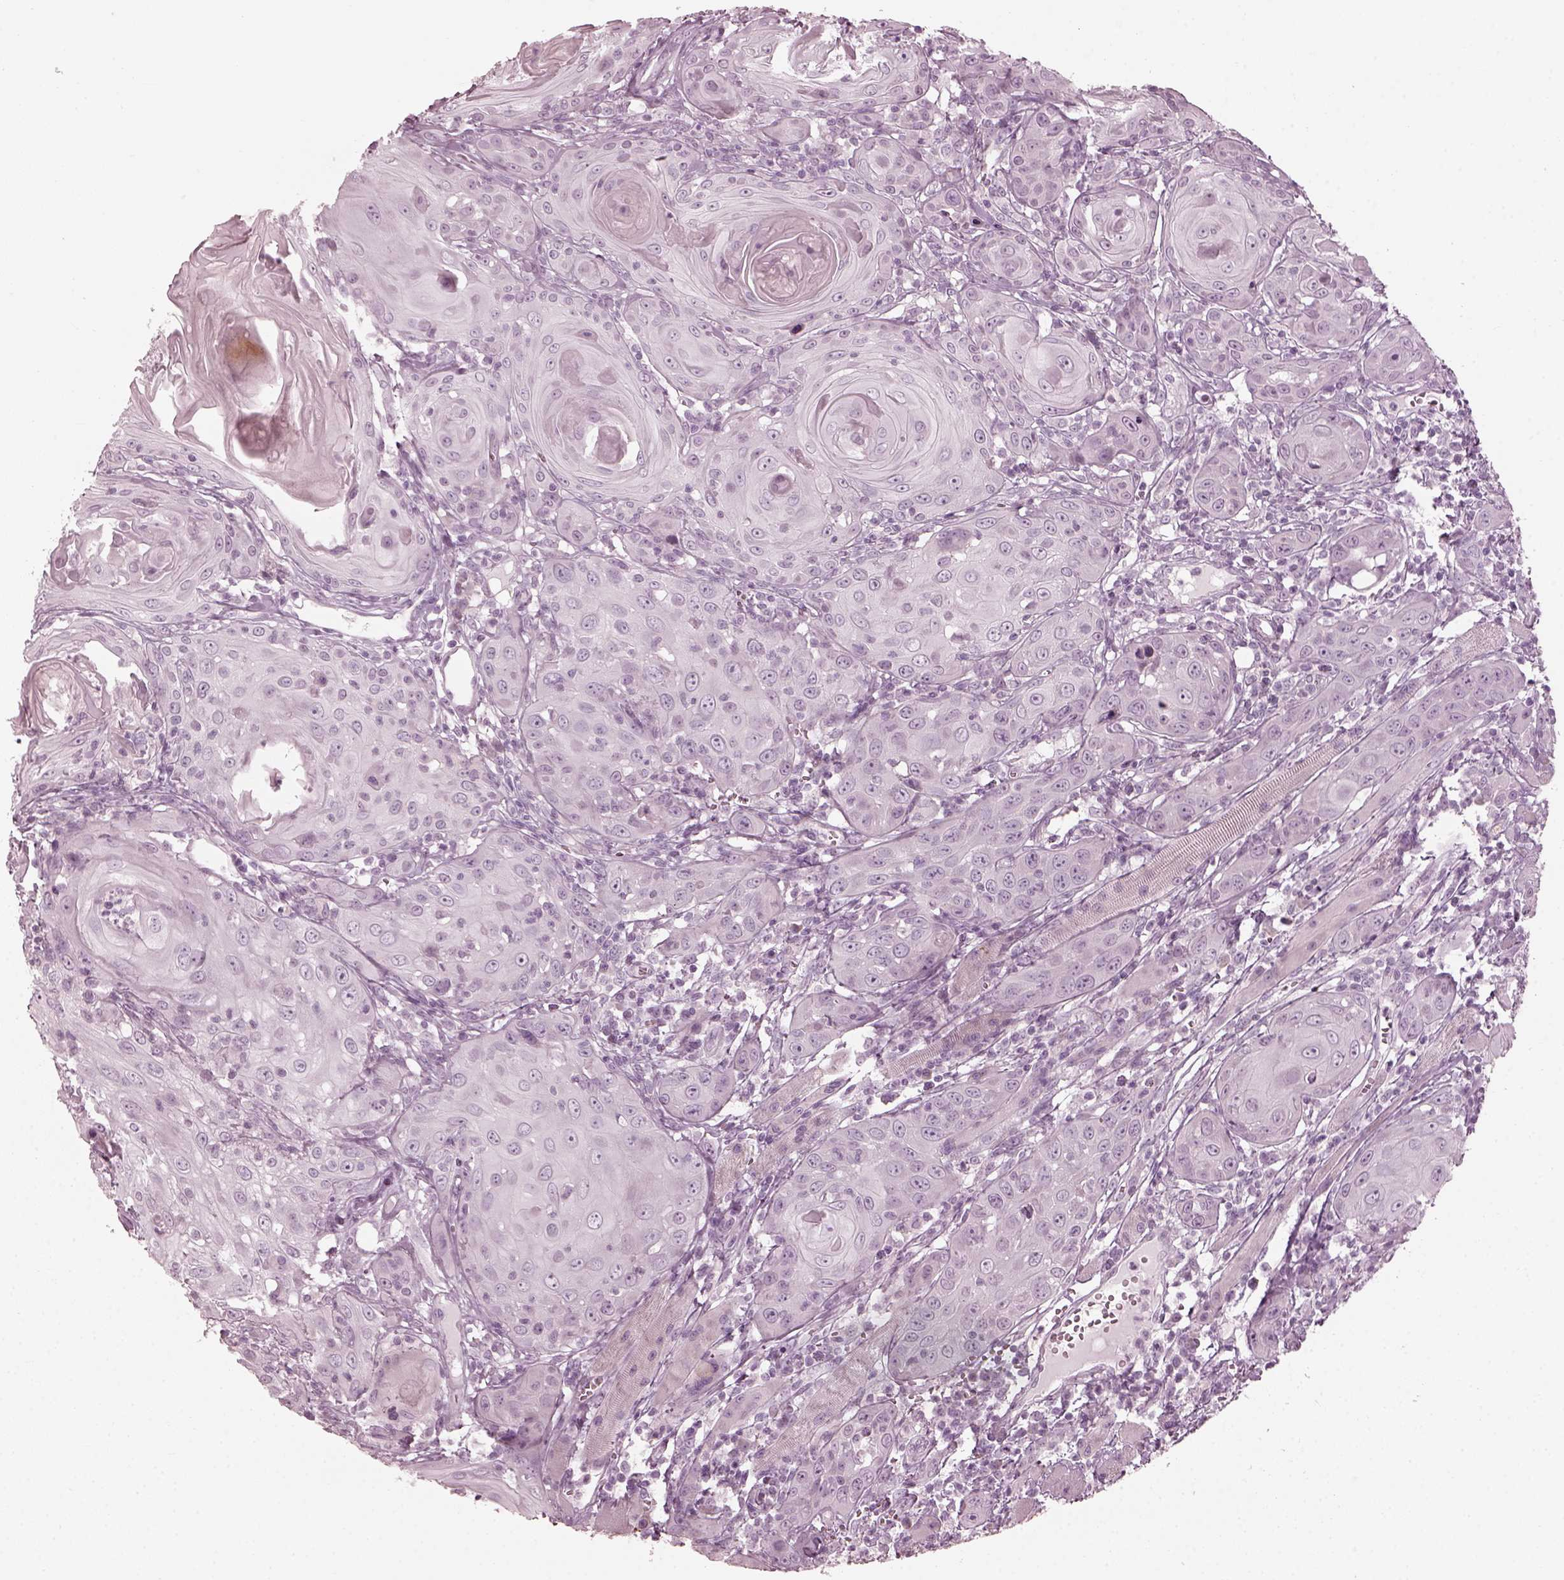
{"staining": {"intensity": "negative", "quantity": "none", "location": "none"}, "tissue": "head and neck cancer", "cell_type": "Tumor cells", "image_type": "cancer", "snomed": [{"axis": "morphology", "description": "Squamous cell carcinoma, NOS"}, {"axis": "topography", "description": "Head-Neck"}], "caption": "This is a photomicrograph of IHC staining of head and neck cancer, which shows no positivity in tumor cells.", "gene": "SAXO2", "patient": {"sex": "female", "age": 80}}